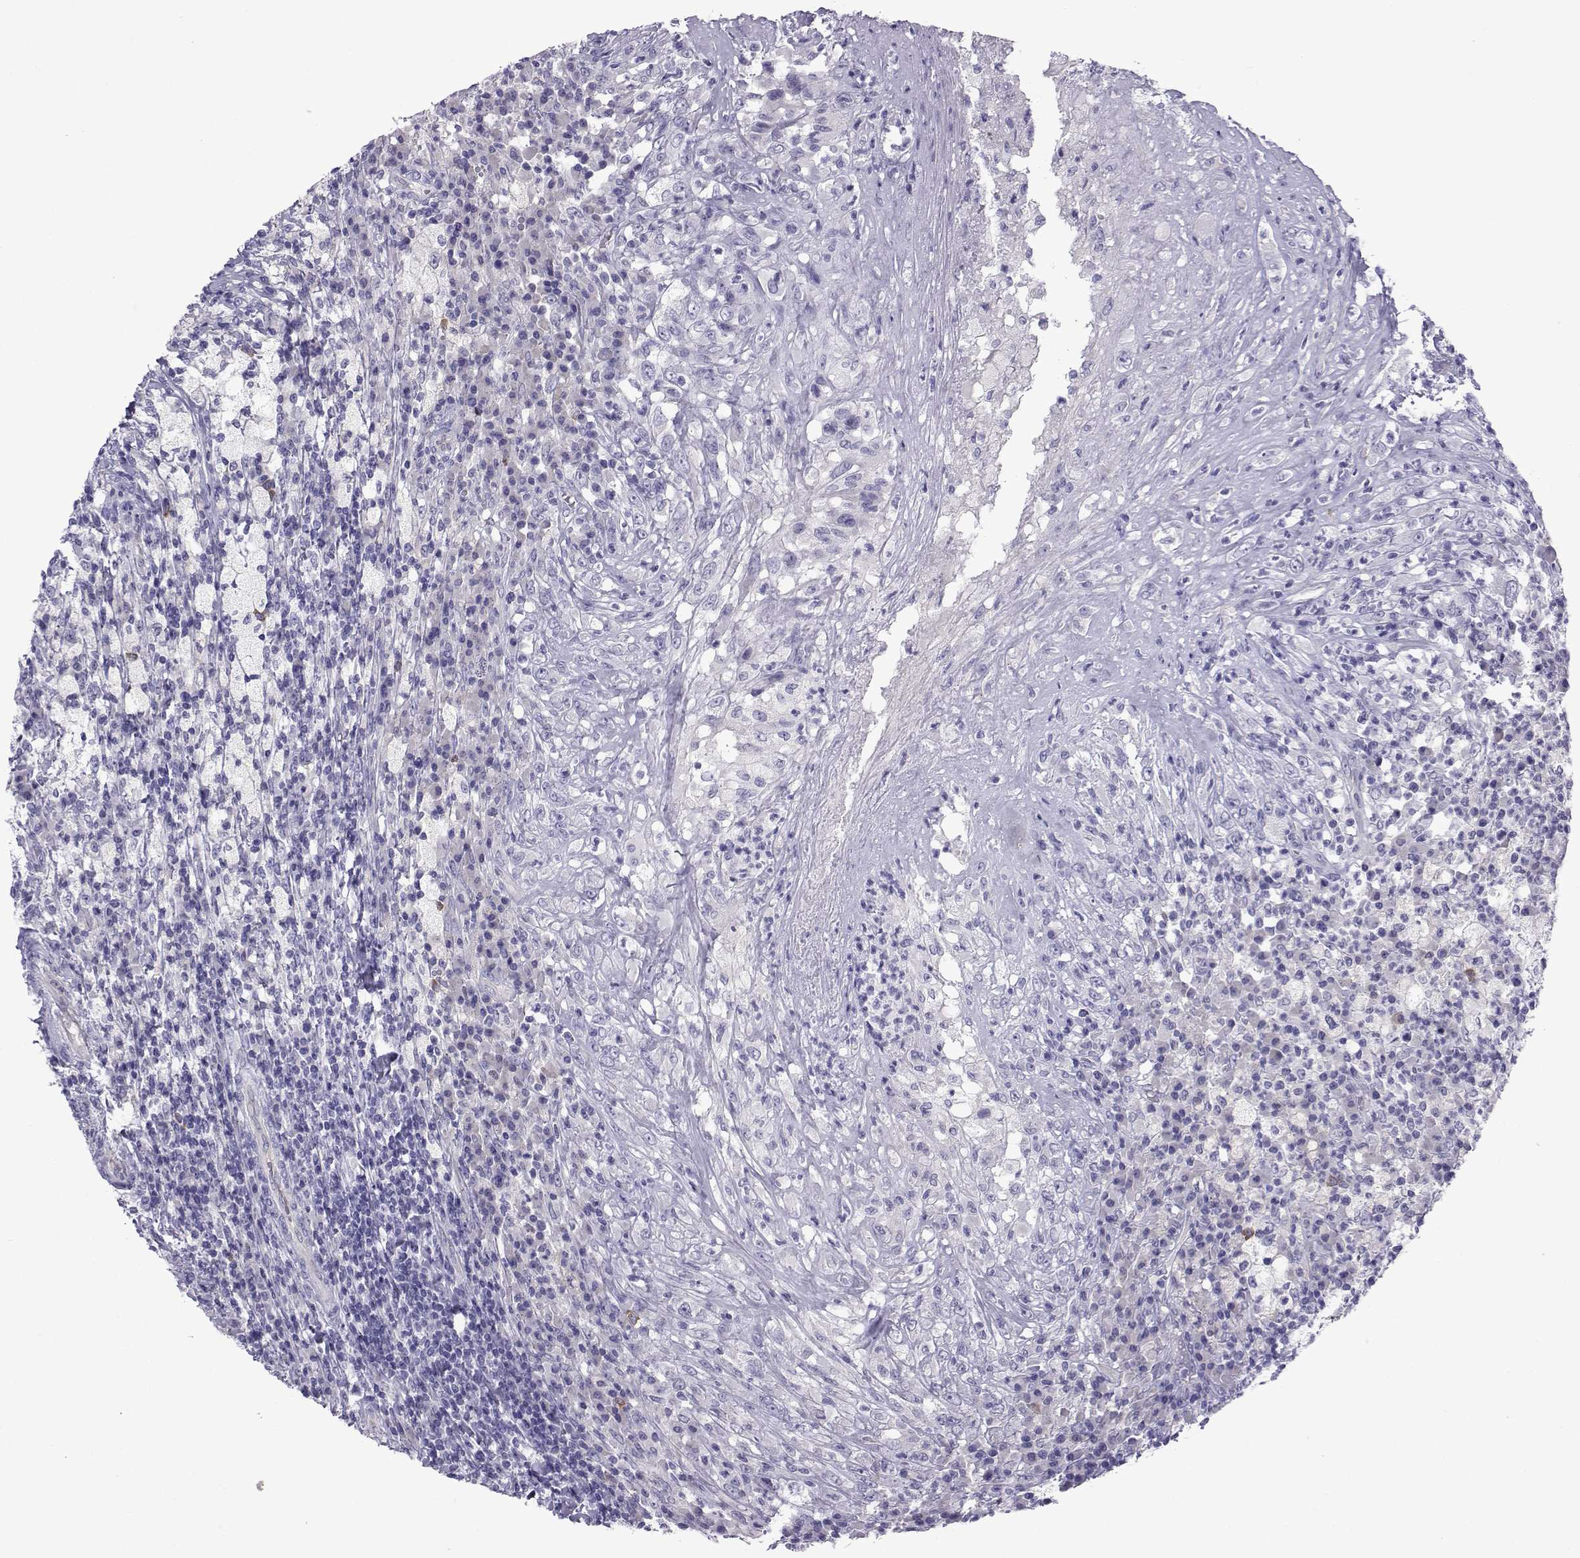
{"staining": {"intensity": "weak", "quantity": "25%-75%", "location": "cytoplasmic/membranous"}, "tissue": "testis cancer", "cell_type": "Tumor cells", "image_type": "cancer", "snomed": [{"axis": "morphology", "description": "Necrosis, NOS"}, {"axis": "morphology", "description": "Carcinoma, Embryonal, NOS"}, {"axis": "topography", "description": "Testis"}], "caption": "IHC image of neoplastic tissue: testis embryonal carcinoma stained using IHC shows low levels of weak protein expression localized specifically in the cytoplasmic/membranous of tumor cells, appearing as a cytoplasmic/membranous brown color.", "gene": "COL22A1", "patient": {"sex": "male", "age": 19}}